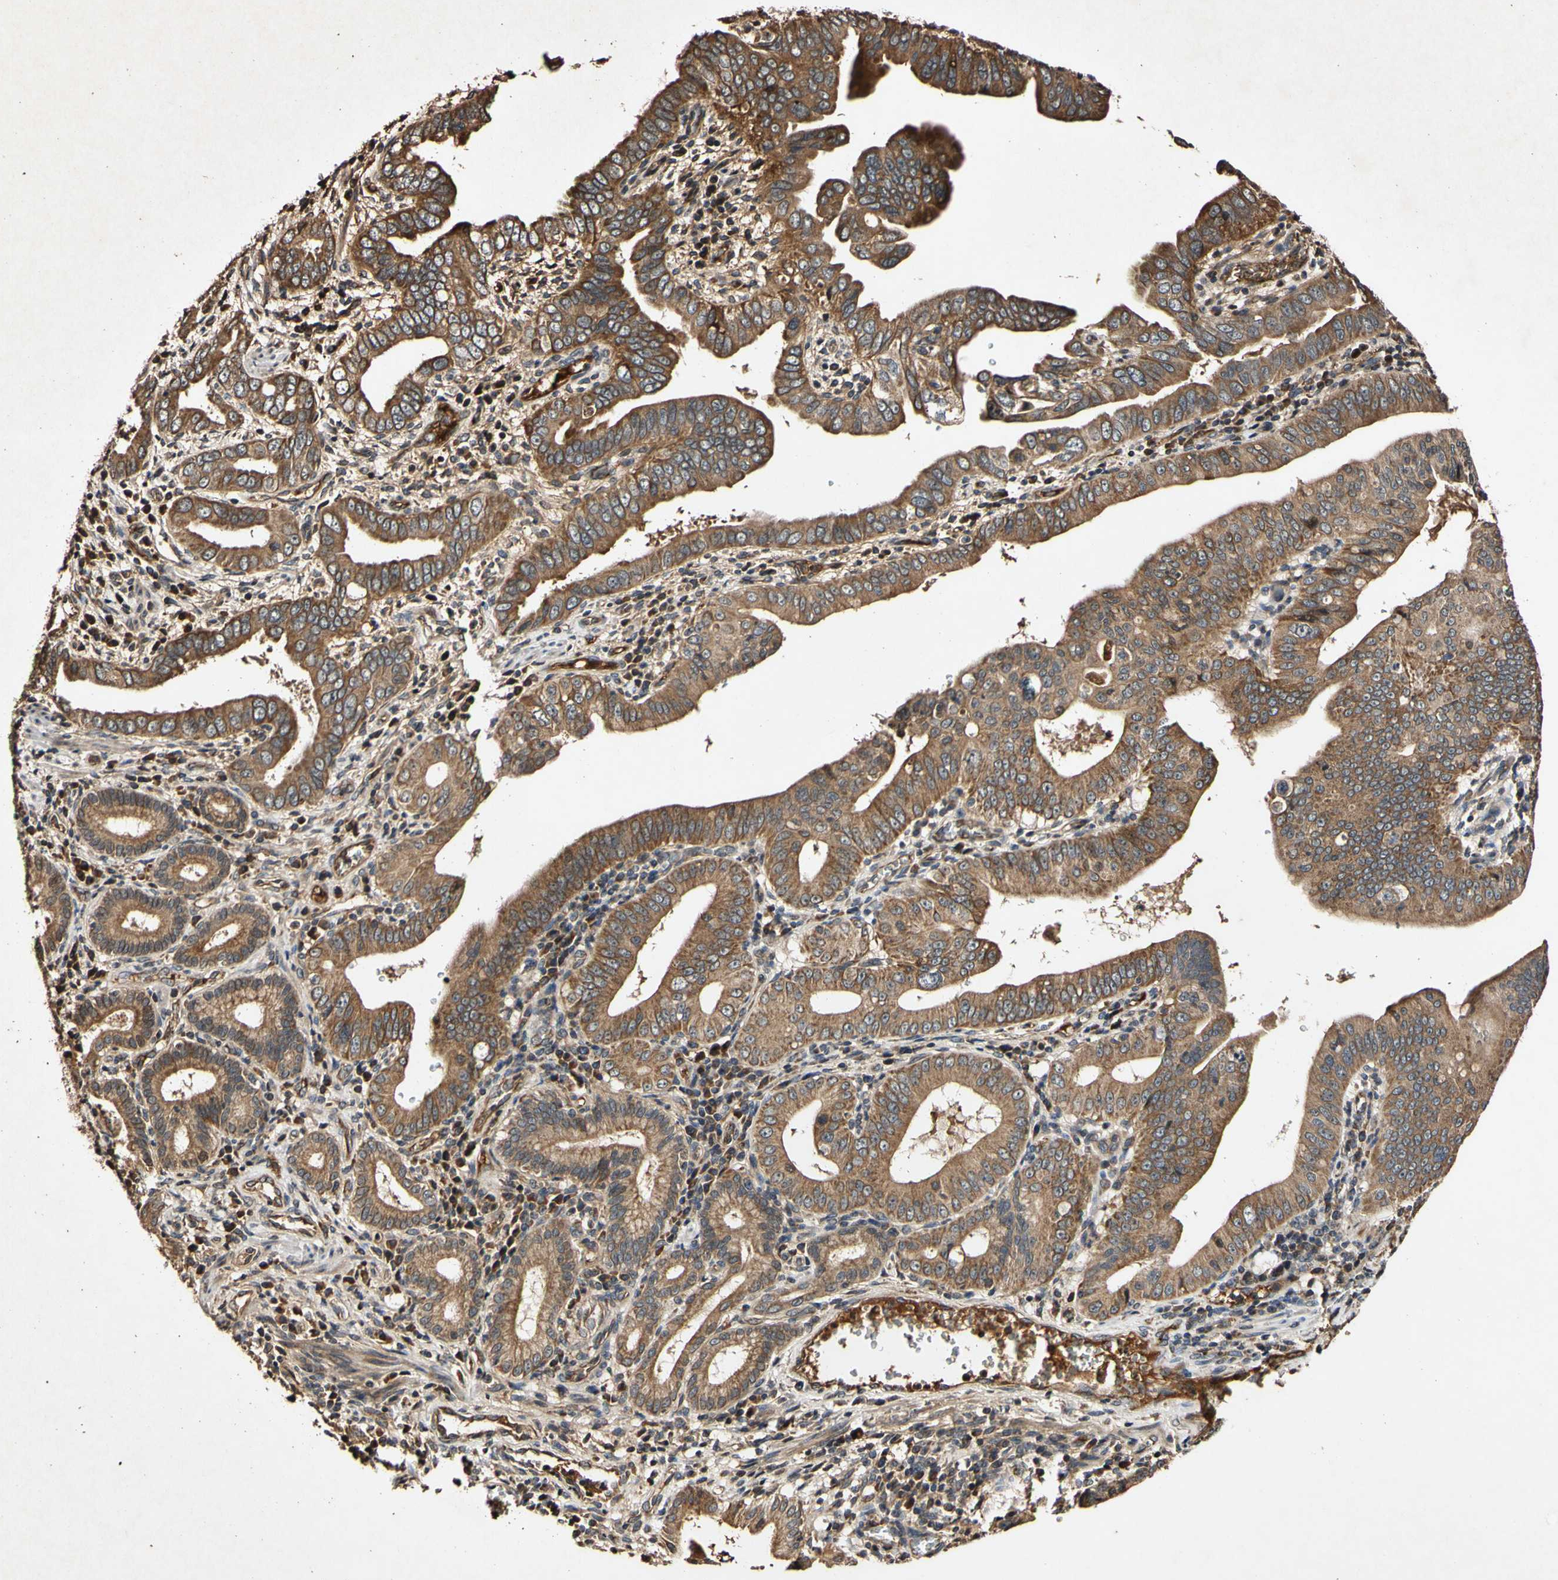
{"staining": {"intensity": "moderate", "quantity": ">75%", "location": "cytoplasmic/membranous"}, "tissue": "pancreatic cancer", "cell_type": "Tumor cells", "image_type": "cancer", "snomed": [{"axis": "morphology", "description": "Normal tissue, NOS"}, {"axis": "topography", "description": "Lymph node"}], "caption": "Human pancreatic cancer stained with a protein marker reveals moderate staining in tumor cells.", "gene": "PLAT", "patient": {"sex": "male", "age": 50}}